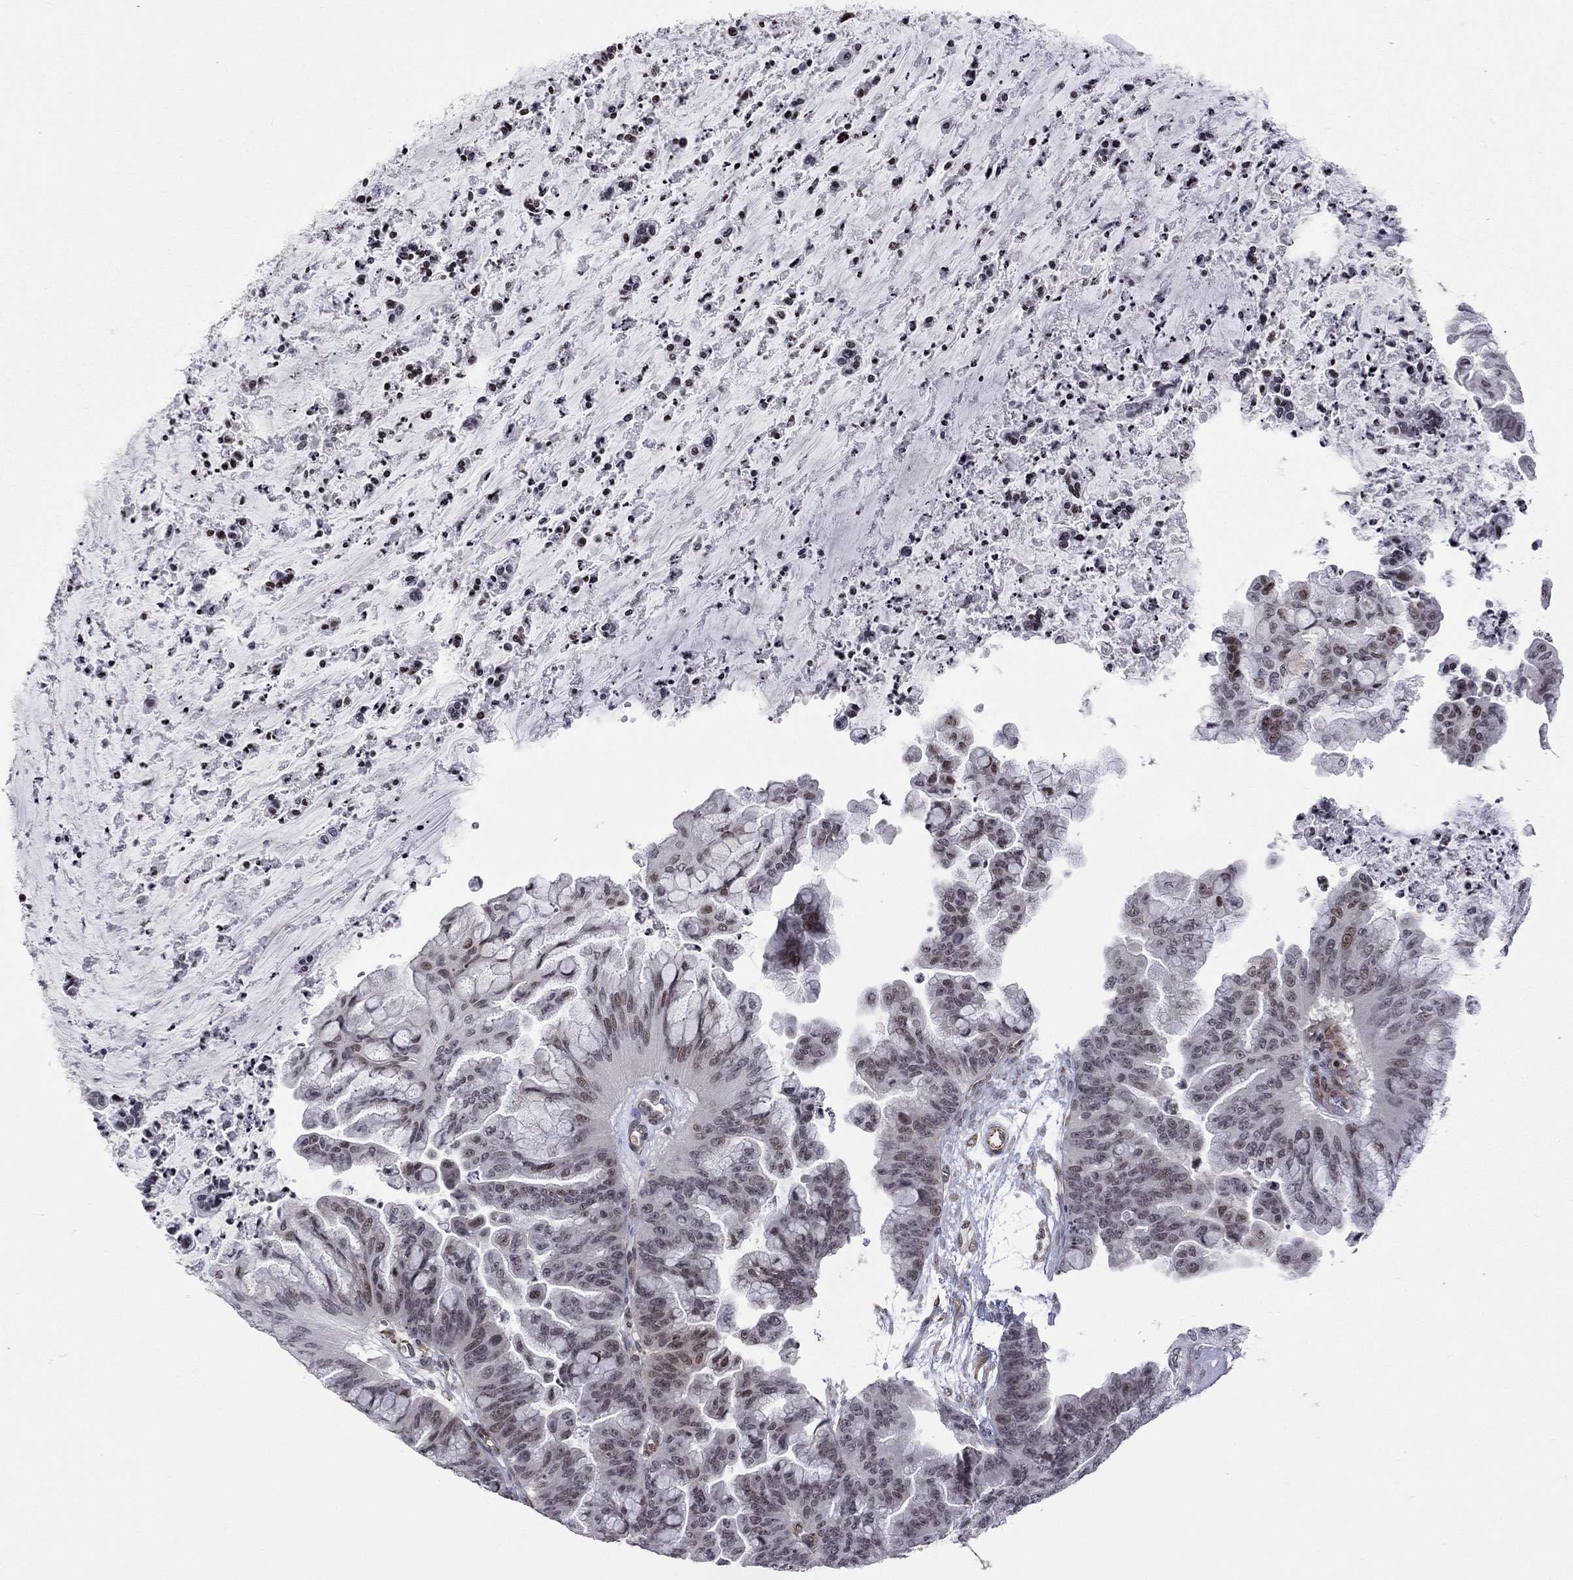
{"staining": {"intensity": "negative", "quantity": "none", "location": "none"}, "tissue": "ovarian cancer", "cell_type": "Tumor cells", "image_type": "cancer", "snomed": [{"axis": "morphology", "description": "Cystadenocarcinoma, mucinous, NOS"}, {"axis": "topography", "description": "Ovary"}], "caption": "Tumor cells show no significant protein staining in ovarian cancer (mucinous cystadenocarcinoma). Brightfield microscopy of IHC stained with DAB (3,3'-diaminobenzidine) (brown) and hematoxylin (blue), captured at high magnification.", "gene": "MTNR1B", "patient": {"sex": "female", "age": 67}}